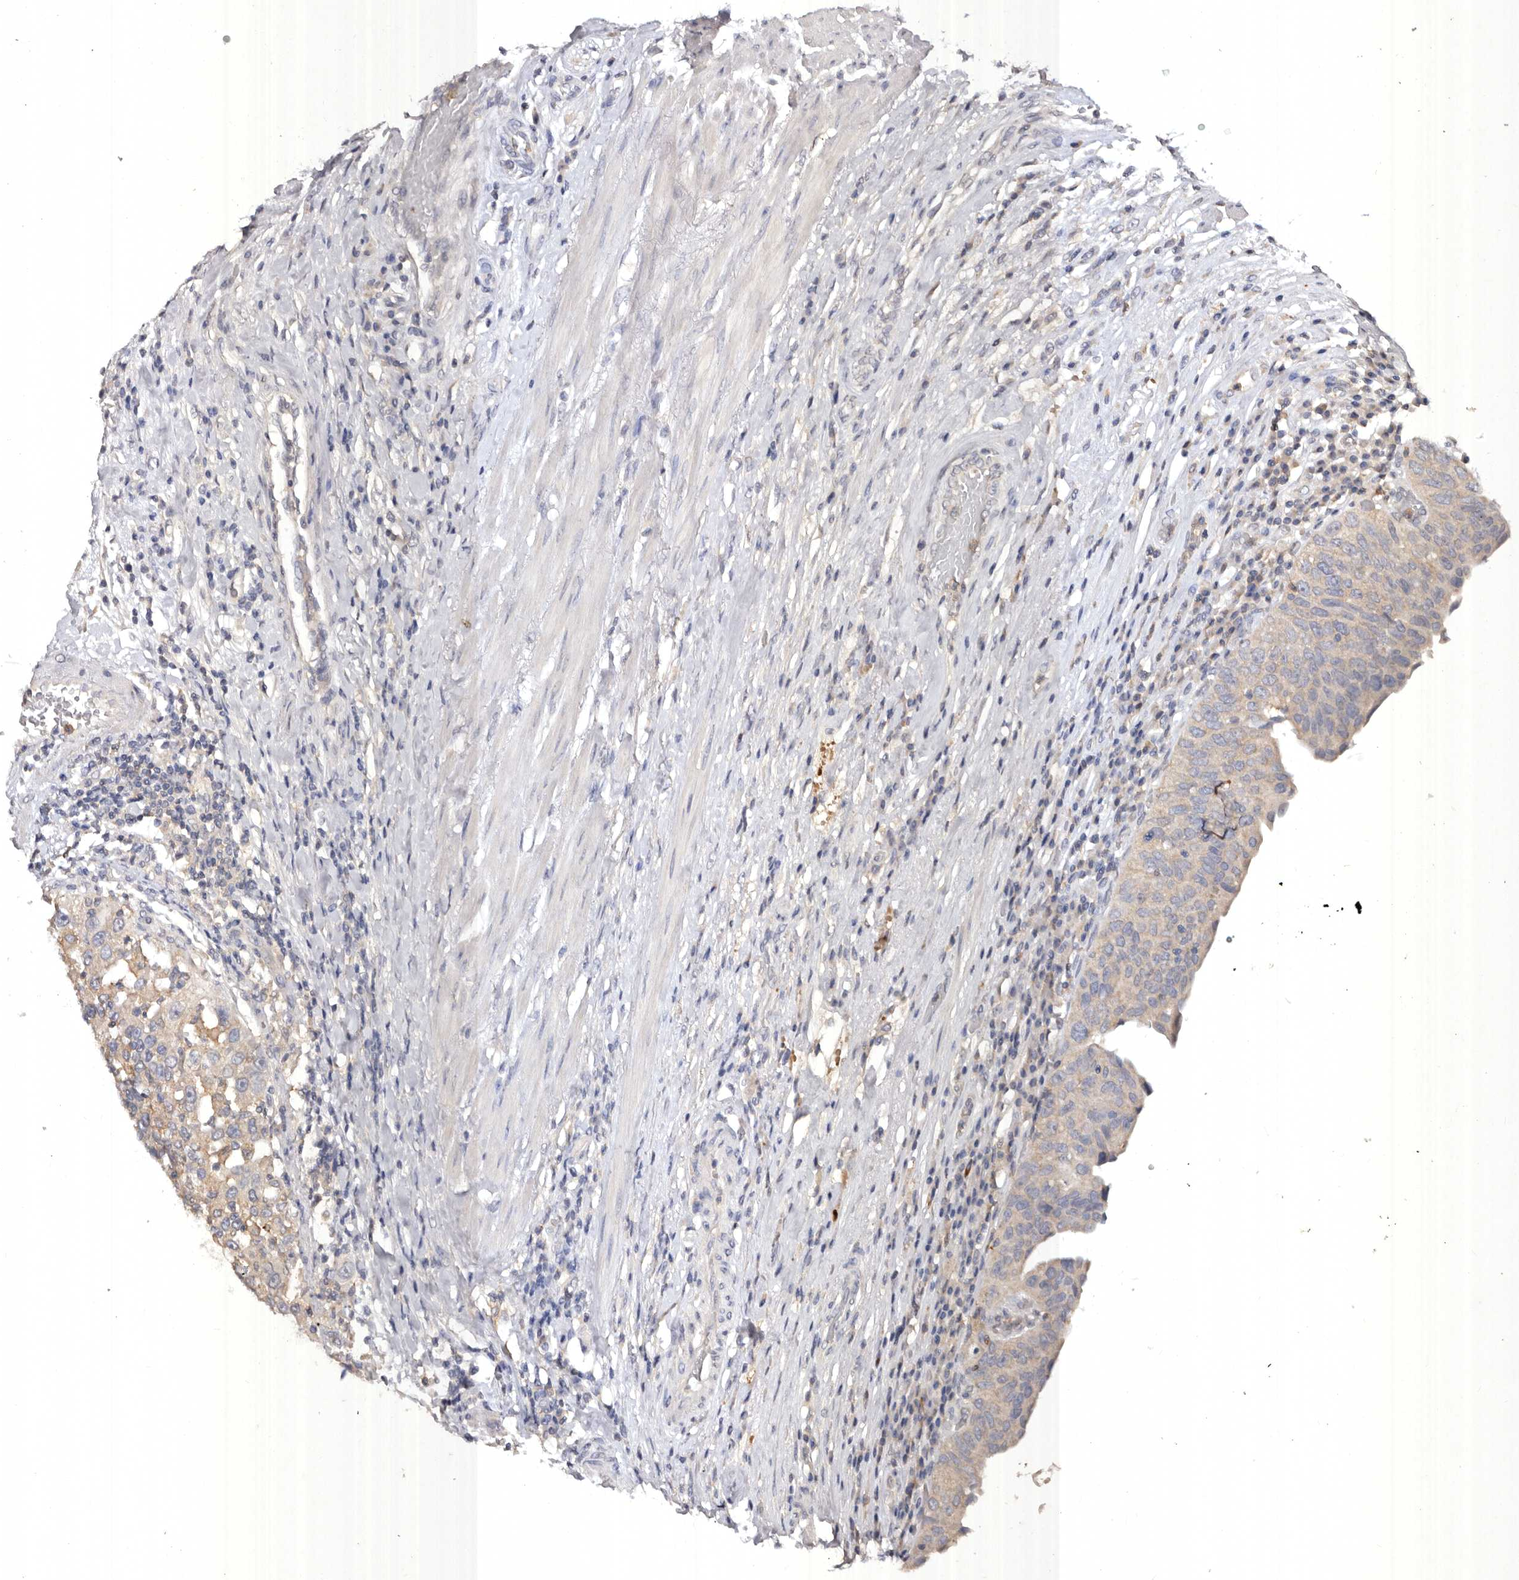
{"staining": {"intensity": "negative", "quantity": "none", "location": "none"}, "tissue": "urothelial cancer", "cell_type": "Tumor cells", "image_type": "cancer", "snomed": [{"axis": "morphology", "description": "Urothelial carcinoma, High grade"}, {"axis": "topography", "description": "Urinary bladder"}], "caption": "Immunohistochemistry (IHC) photomicrograph of neoplastic tissue: human urothelial cancer stained with DAB shows no significant protein expression in tumor cells.", "gene": "EDEM1", "patient": {"sex": "female", "age": 80}}